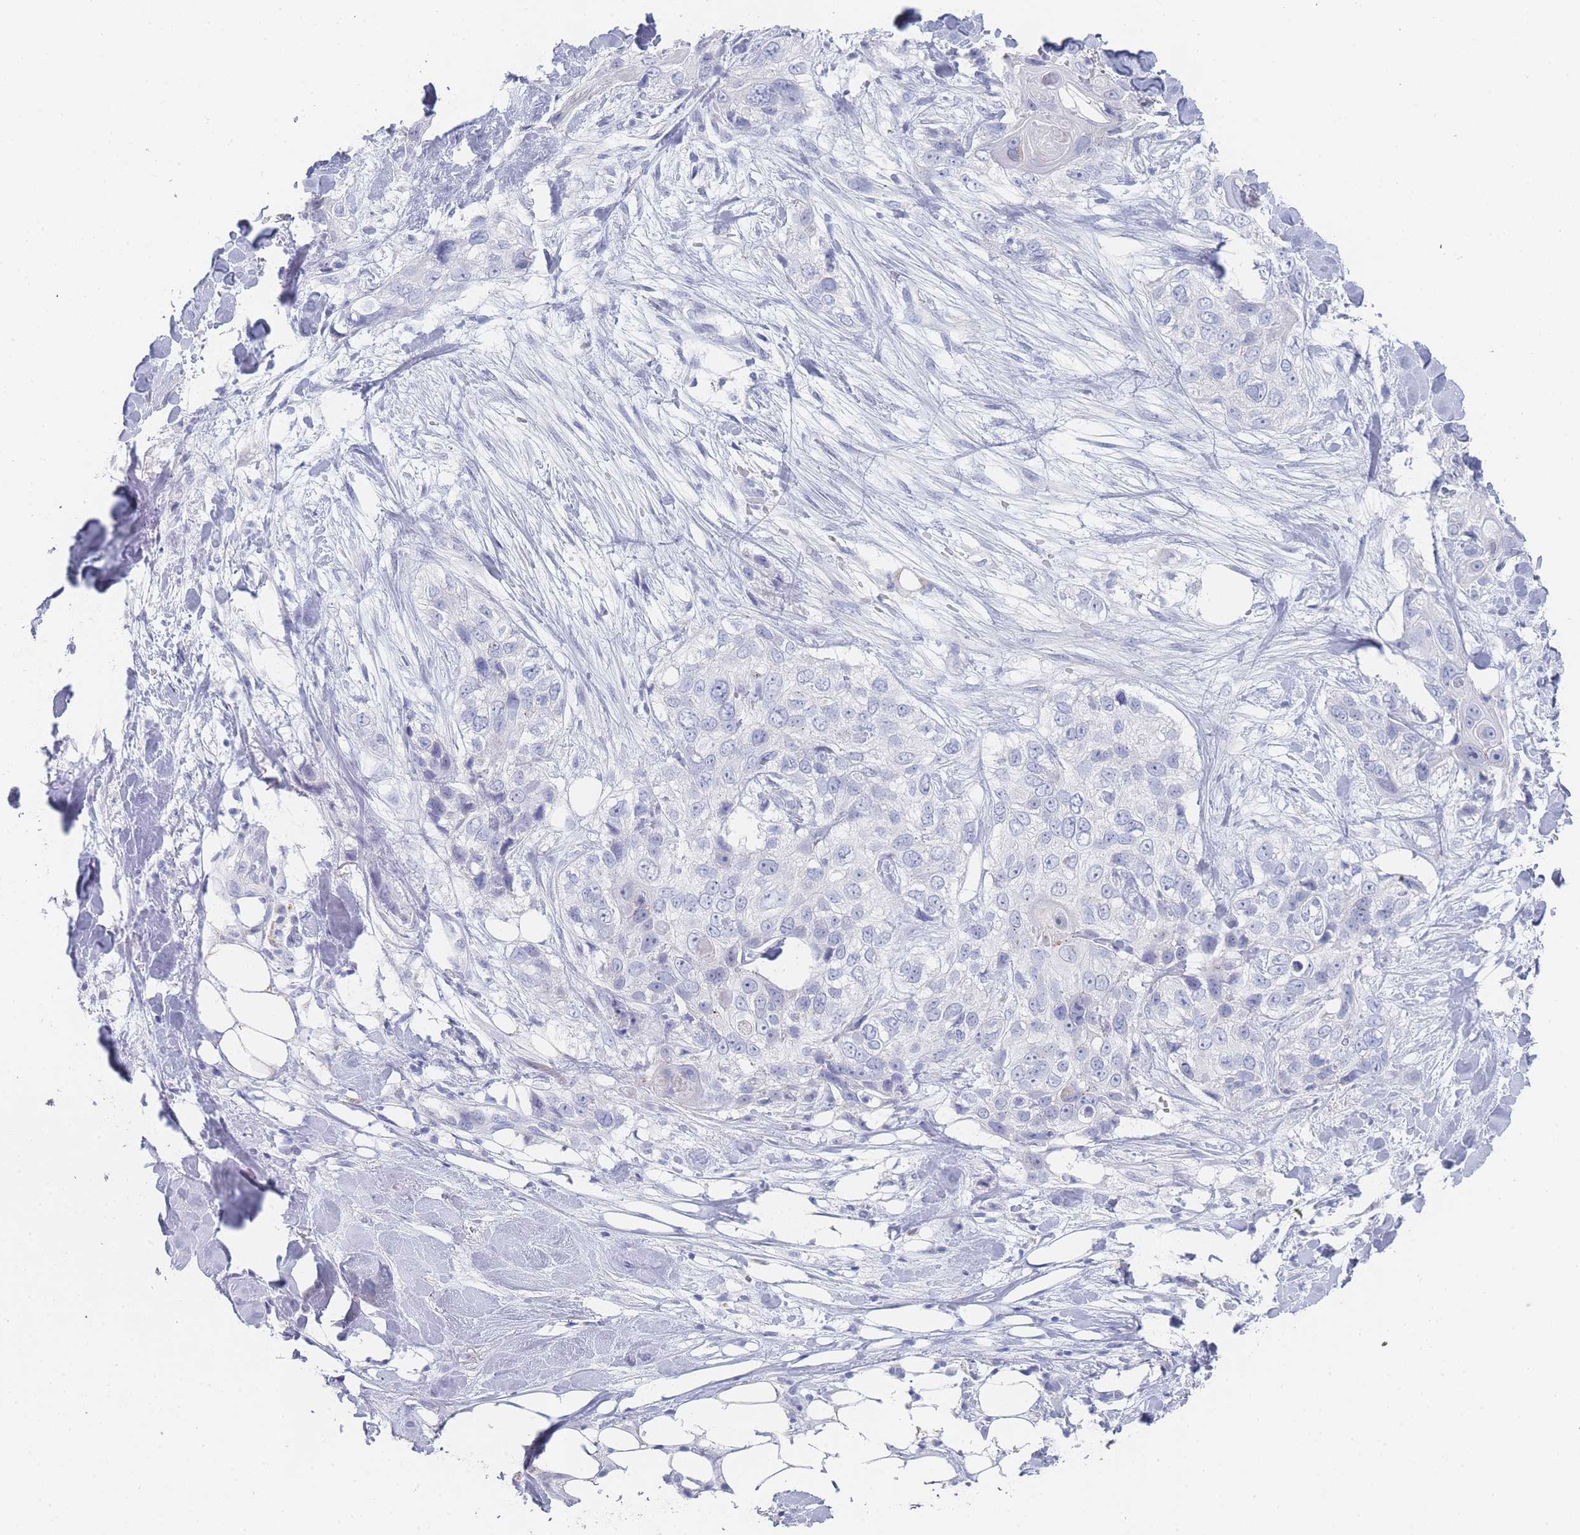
{"staining": {"intensity": "negative", "quantity": "none", "location": "none"}, "tissue": "skin cancer", "cell_type": "Tumor cells", "image_type": "cancer", "snomed": [{"axis": "morphology", "description": "Normal tissue, NOS"}, {"axis": "morphology", "description": "Squamous cell carcinoma, NOS"}, {"axis": "topography", "description": "Skin"}], "caption": "This is an IHC micrograph of skin squamous cell carcinoma. There is no positivity in tumor cells.", "gene": "IMPG1", "patient": {"sex": "male", "age": 72}}